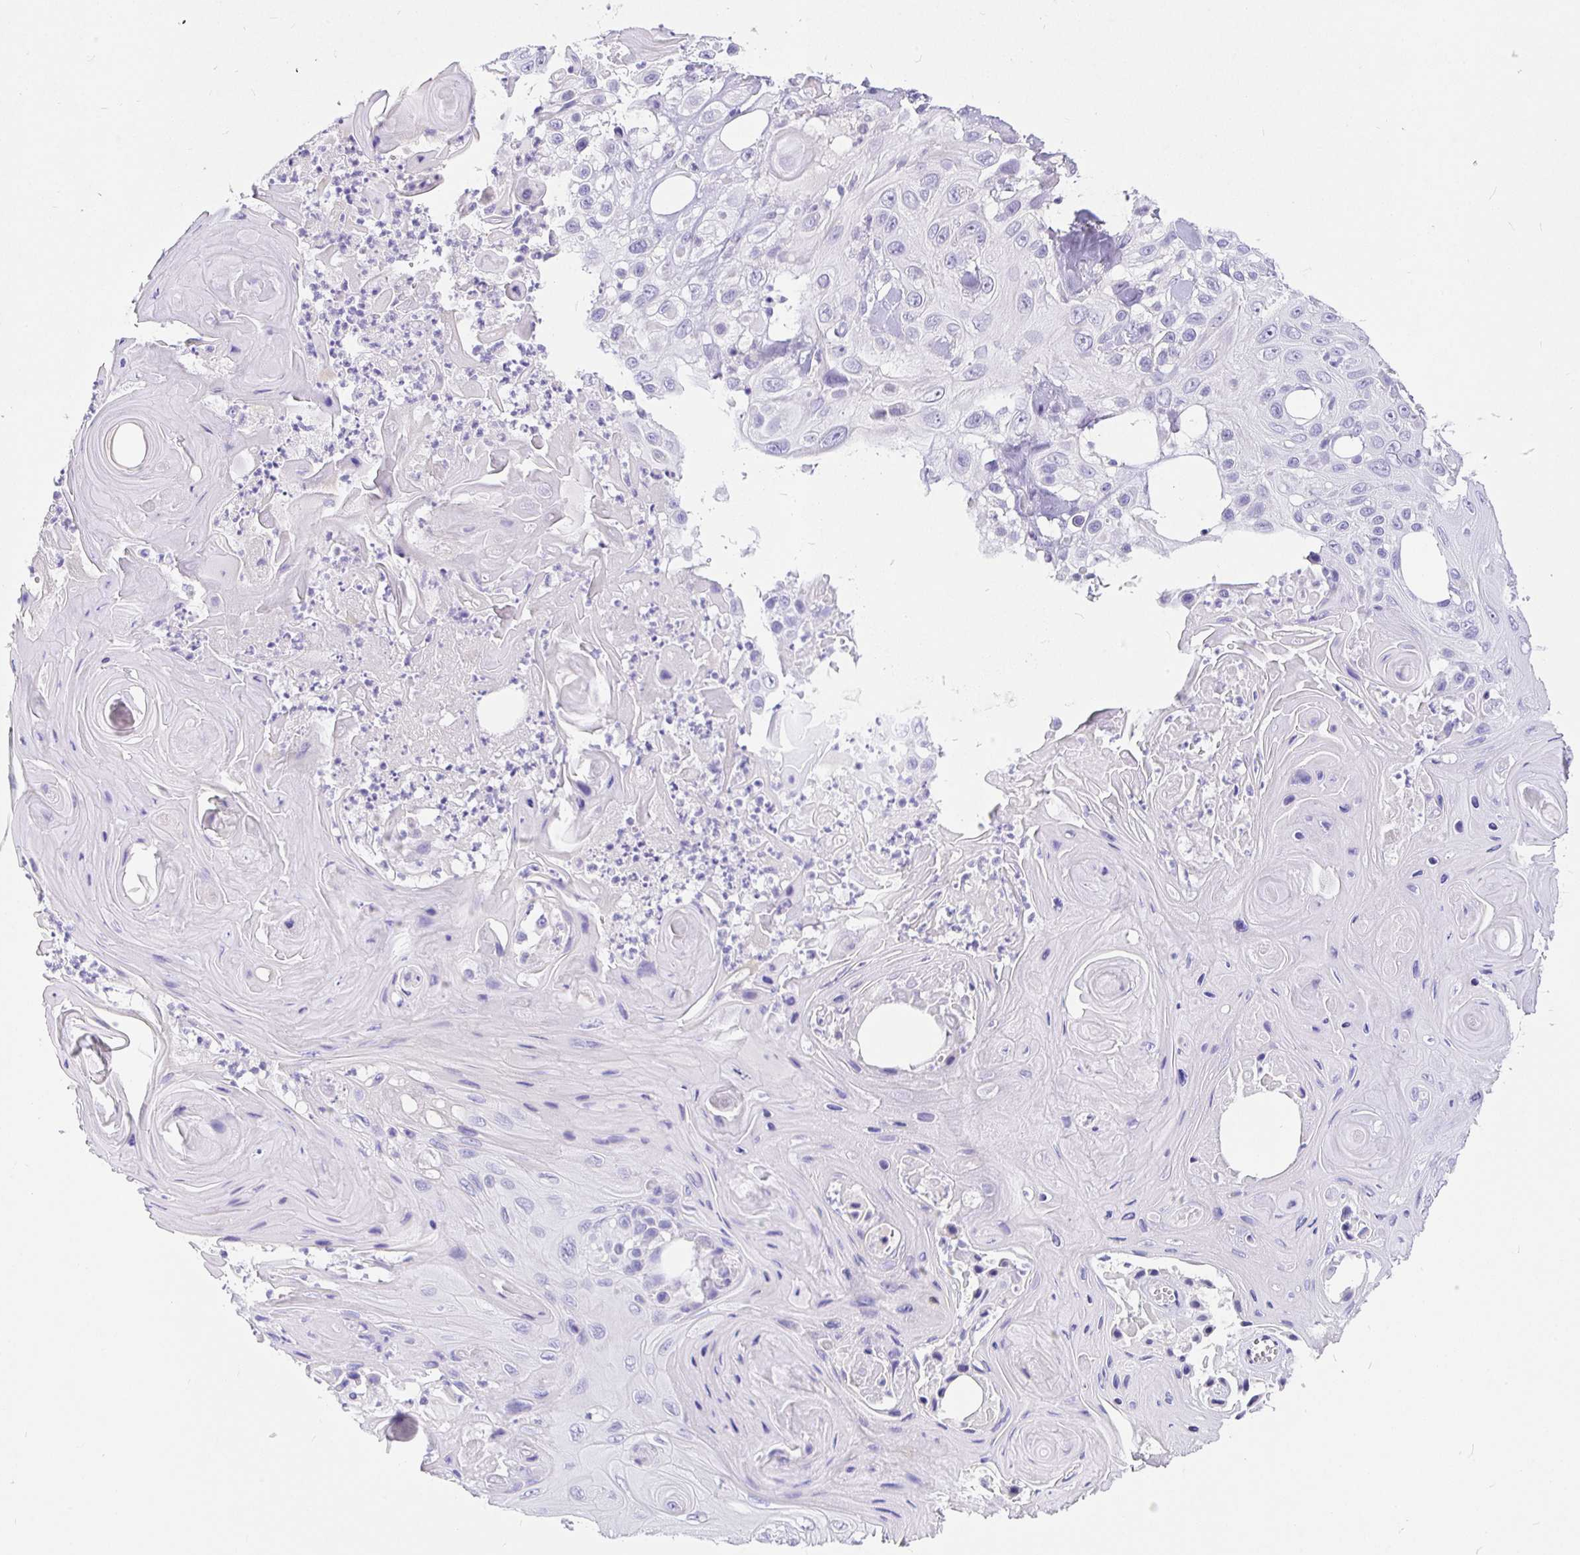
{"staining": {"intensity": "negative", "quantity": "none", "location": "none"}, "tissue": "skin cancer", "cell_type": "Tumor cells", "image_type": "cancer", "snomed": [{"axis": "morphology", "description": "Squamous cell carcinoma, NOS"}, {"axis": "topography", "description": "Skin"}], "caption": "Tumor cells are negative for brown protein staining in skin cancer. (DAB (3,3'-diaminobenzidine) IHC with hematoxylin counter stain).", "gene": "TPTE", "patient": {"sex": "male", "age": 82}}